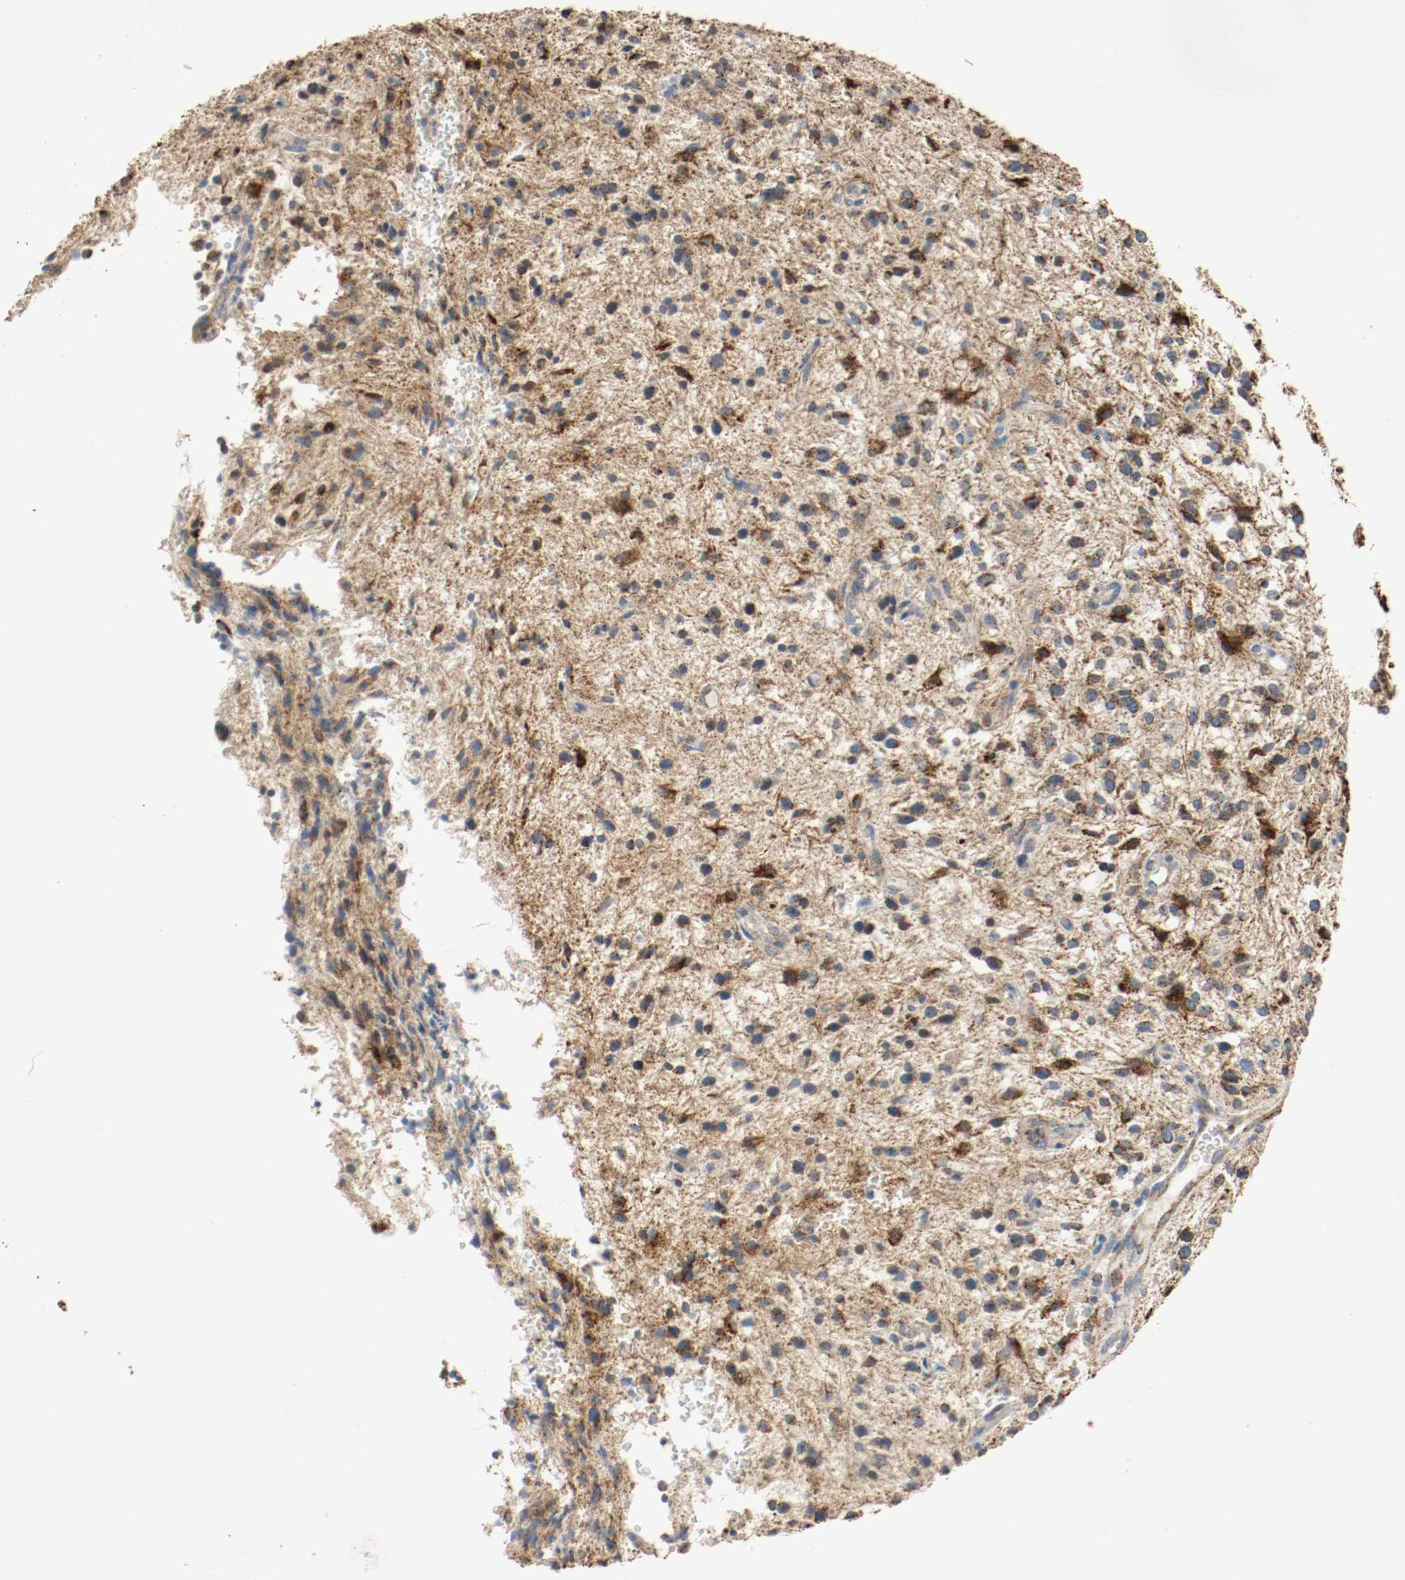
{"staining": {"intensity": "strong", "quantity": ">75%", "location": "cytoplasmic/membranous"}, "tissue": "glioma", "cell_type": "Tumor cells", "image_type": "cancer", "snomed": [{"axis": "morphology", "description": "Glioma, malignant, NOS"}, {"axis": "topography", "description": "Cerebellum"}], "caption": "Tumor cells reveal high levels of strong cytoplasmic/membranous staining in approximately >75% of cells in human glioma (malignant).", "gene": "ALDH4A1", "patient": {"sex": "female", "age": 10}}